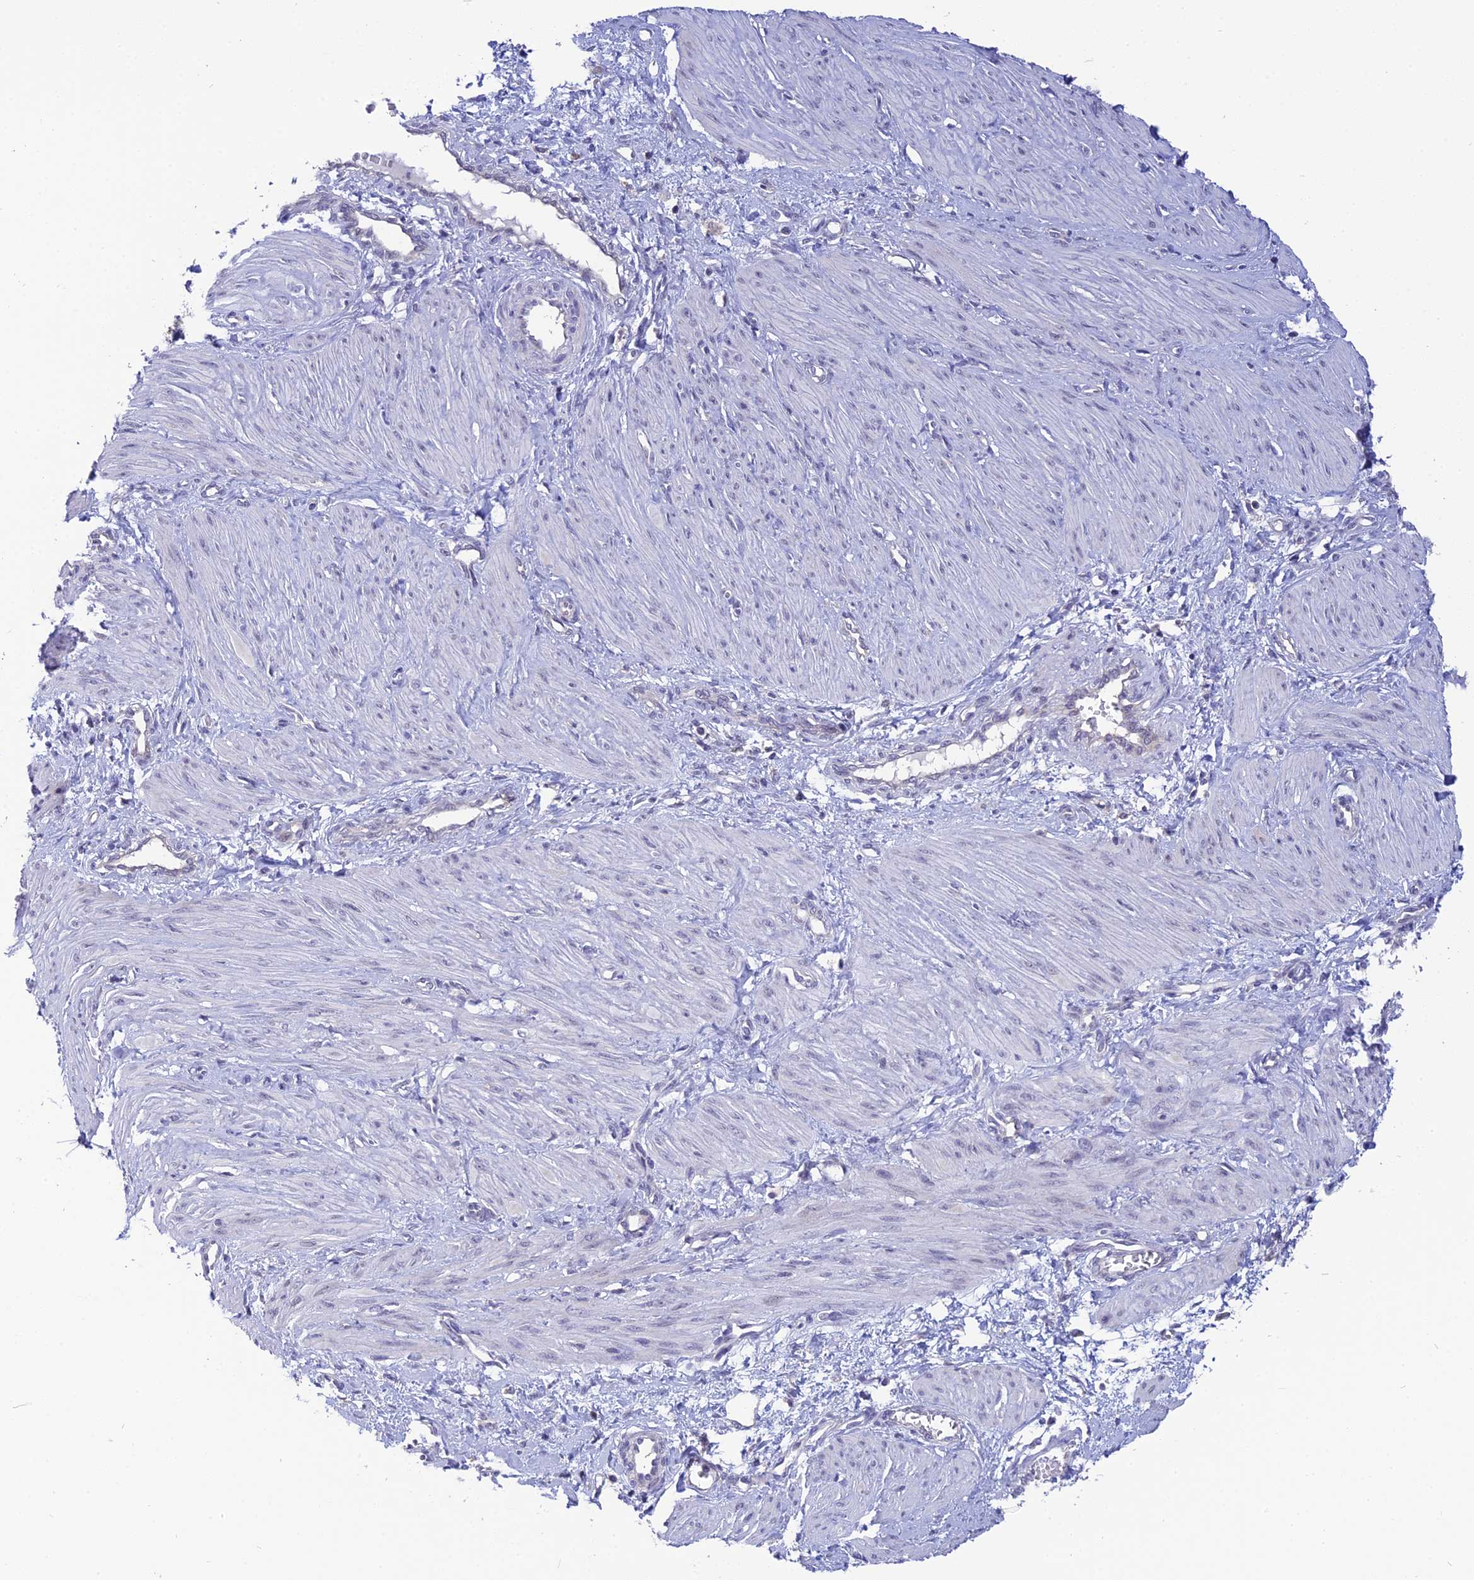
{"staining": {"intensity": "negative", "quantity": "none", "location": "none"}, "tissue": "smooth muscle", "cell_type": "Smooth muscle cells", "image_type": "normal", "snomed": [{"axis": "morphology", "description": "Normal tissue, NOS"}, {"axis": "topography", "description": "Endometrium"}], "caption": "The histopathology image reveals no staining of smooth muscle cells in unremarkable smooth muscle. (DAB (3,3'-diaminobenzidine) immunohistochemistry (IHC) with hematoxylin counter stain).", "gene": "KCTD14", "patient": {"sex": "female", "age": 33}}